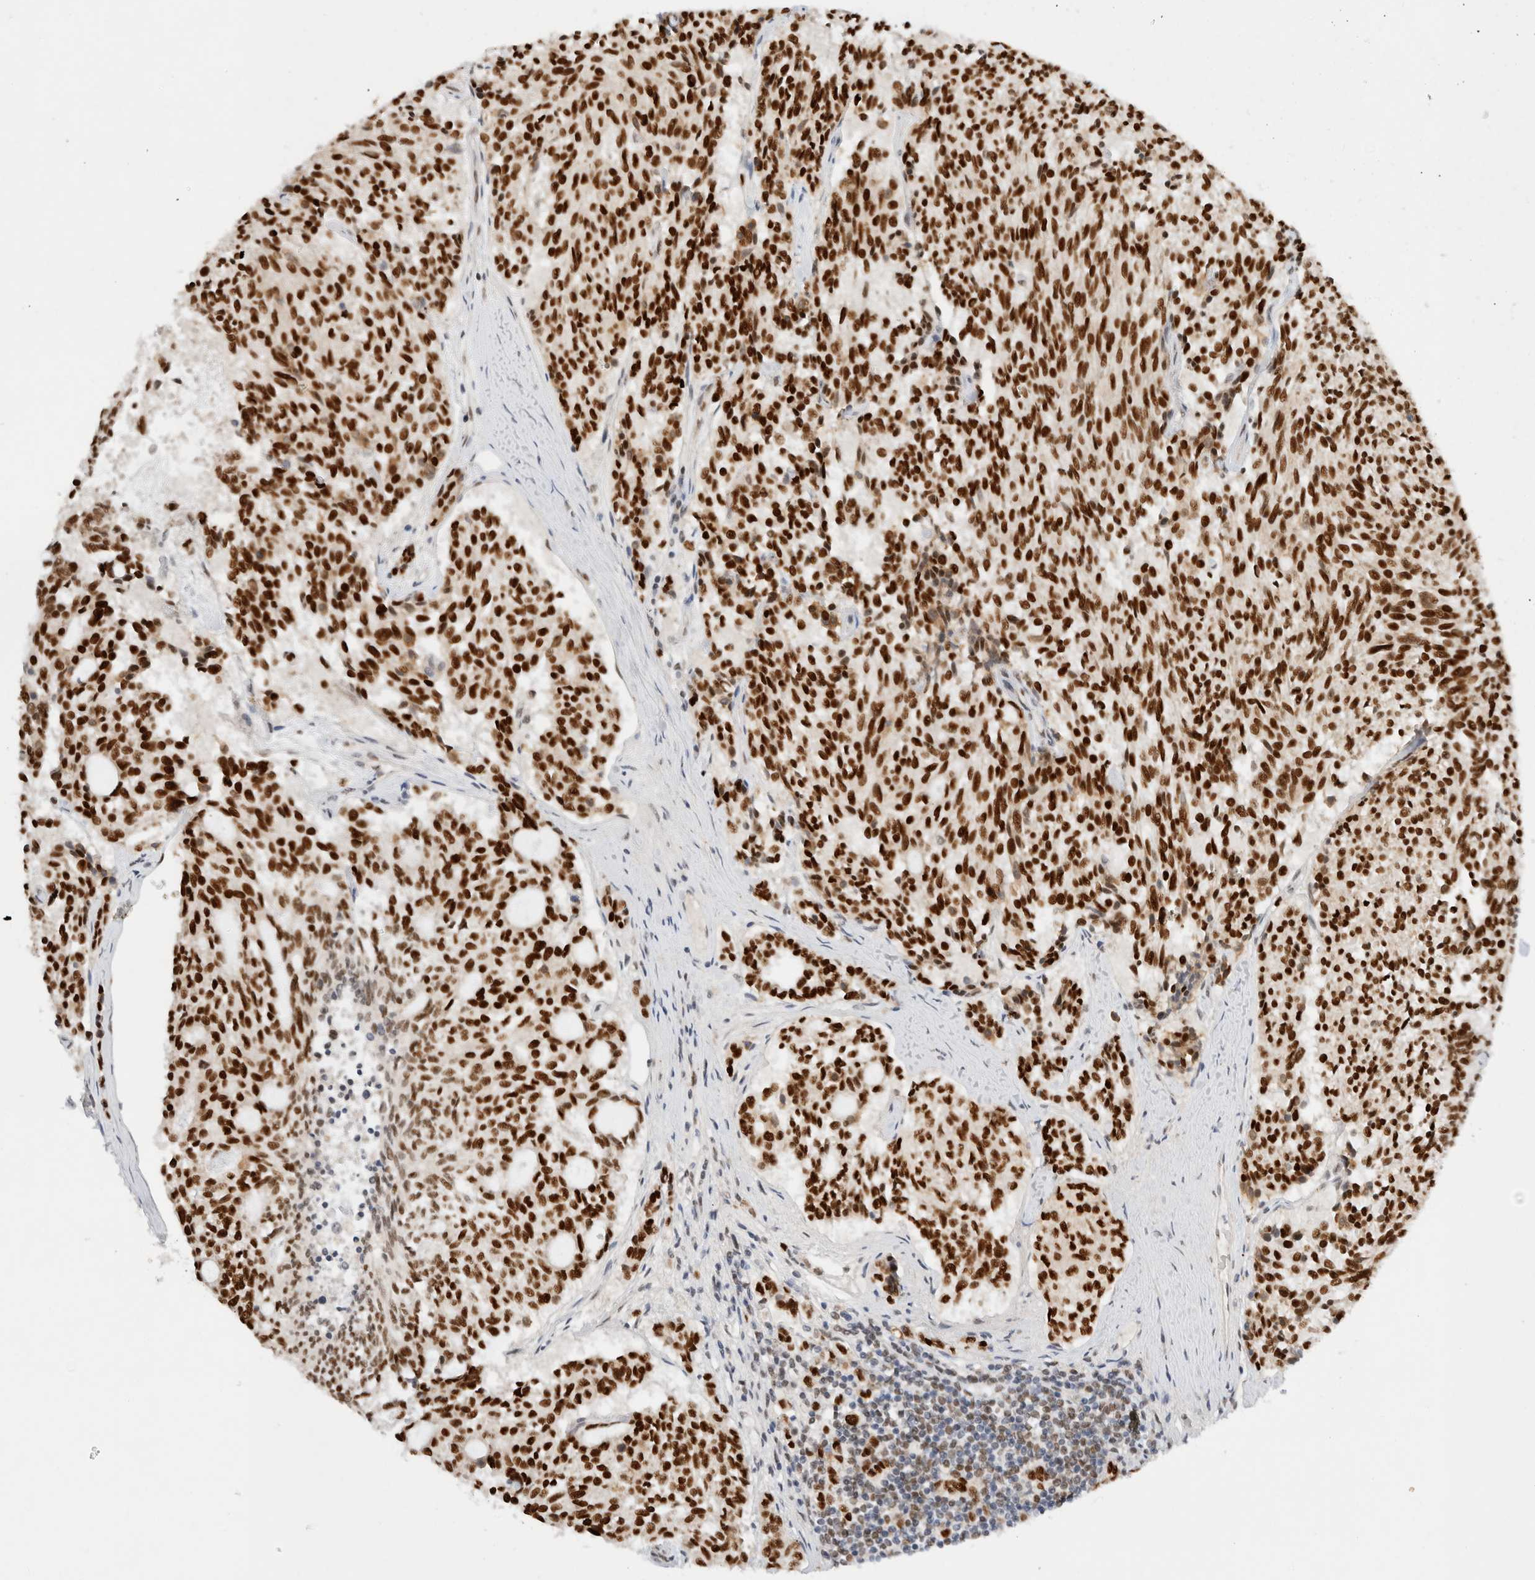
{"staining": {"intensity": "strong", "quantity": ">75%", "location": "nuclear"}, "tissue": "carcinoid", "cell_type": "Tumor cells", "image_type": "cancer", "snomed": [{"axis": "morphology", "description": "Carcinoid, malignant, NOS"}, {"axis": "topography", "description": "Pancreas"}], "caption": "Approximately >75% of tumor cells in human malignant carcinoid reveal strong nuclear protein expression as visualized by brown immunohistochemical staining.", "gene": "GTF2I", "patient": {"sex": "female", "age": 54}}